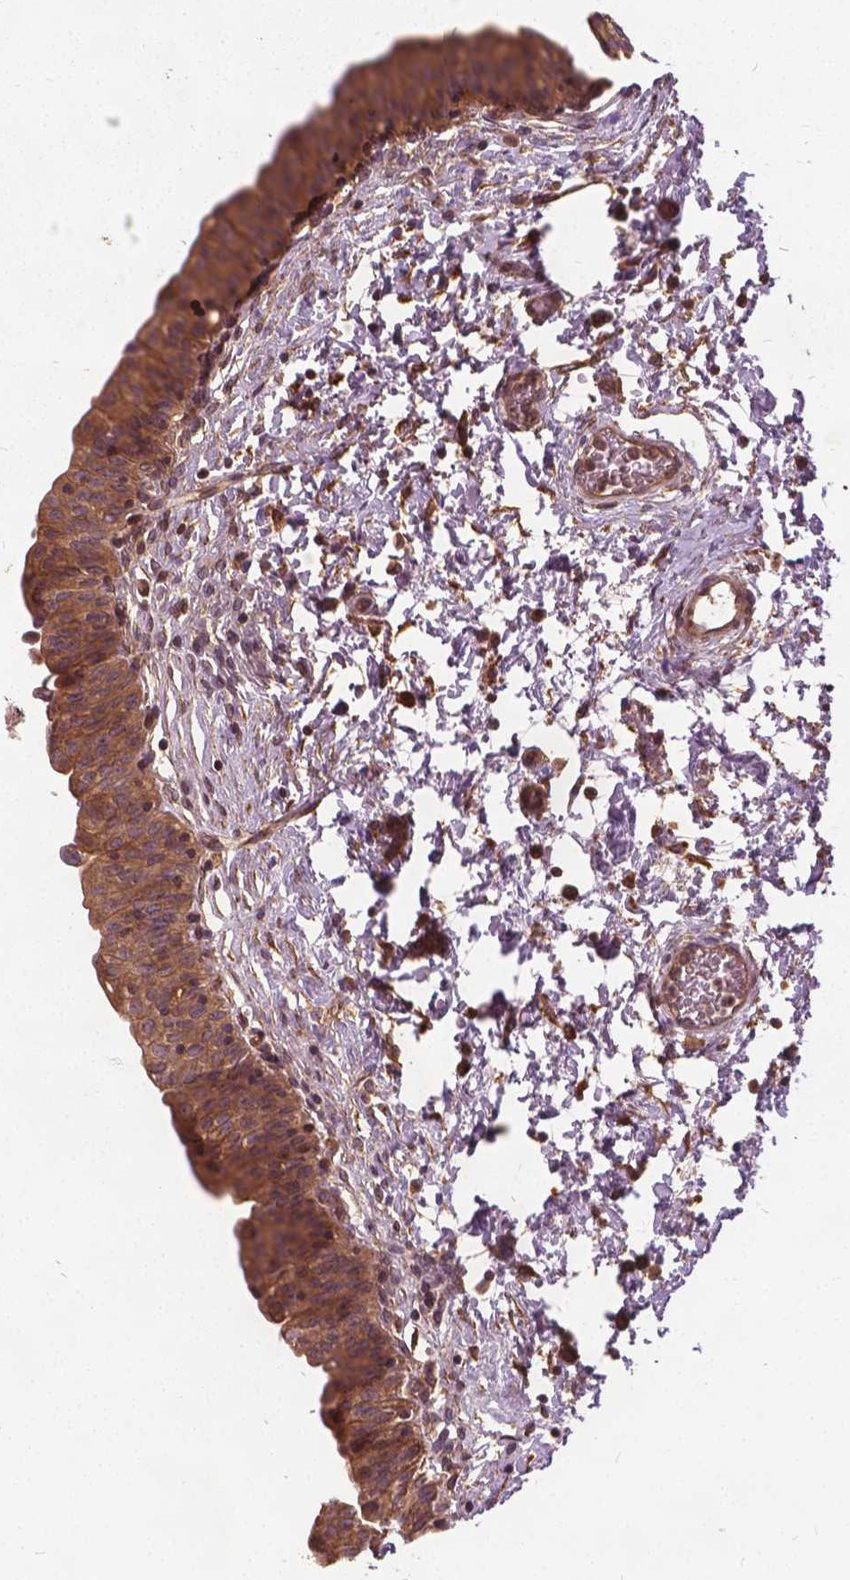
{"staining": {"intensity": "moderate", "quantity": ">75%", "location": "cytoplasmic/membranous"}, "tissue": "urinary bladder", "cell_type": "Urothelial cells", "image_type": "normal", "snomed": [{"axis": "morphology", "description": "Normal tissue, NOS"}, {"axis": "topography", "description": "Urinary bladder"}], "caption": "Protein analysis of unremarkable urinary bladder demonstrates moderate cytoplasmic/membranous expression in about >75% of urothelial cells.", "gene": "UBXN2A", "patient": {"sex": "male", "age": 56}}